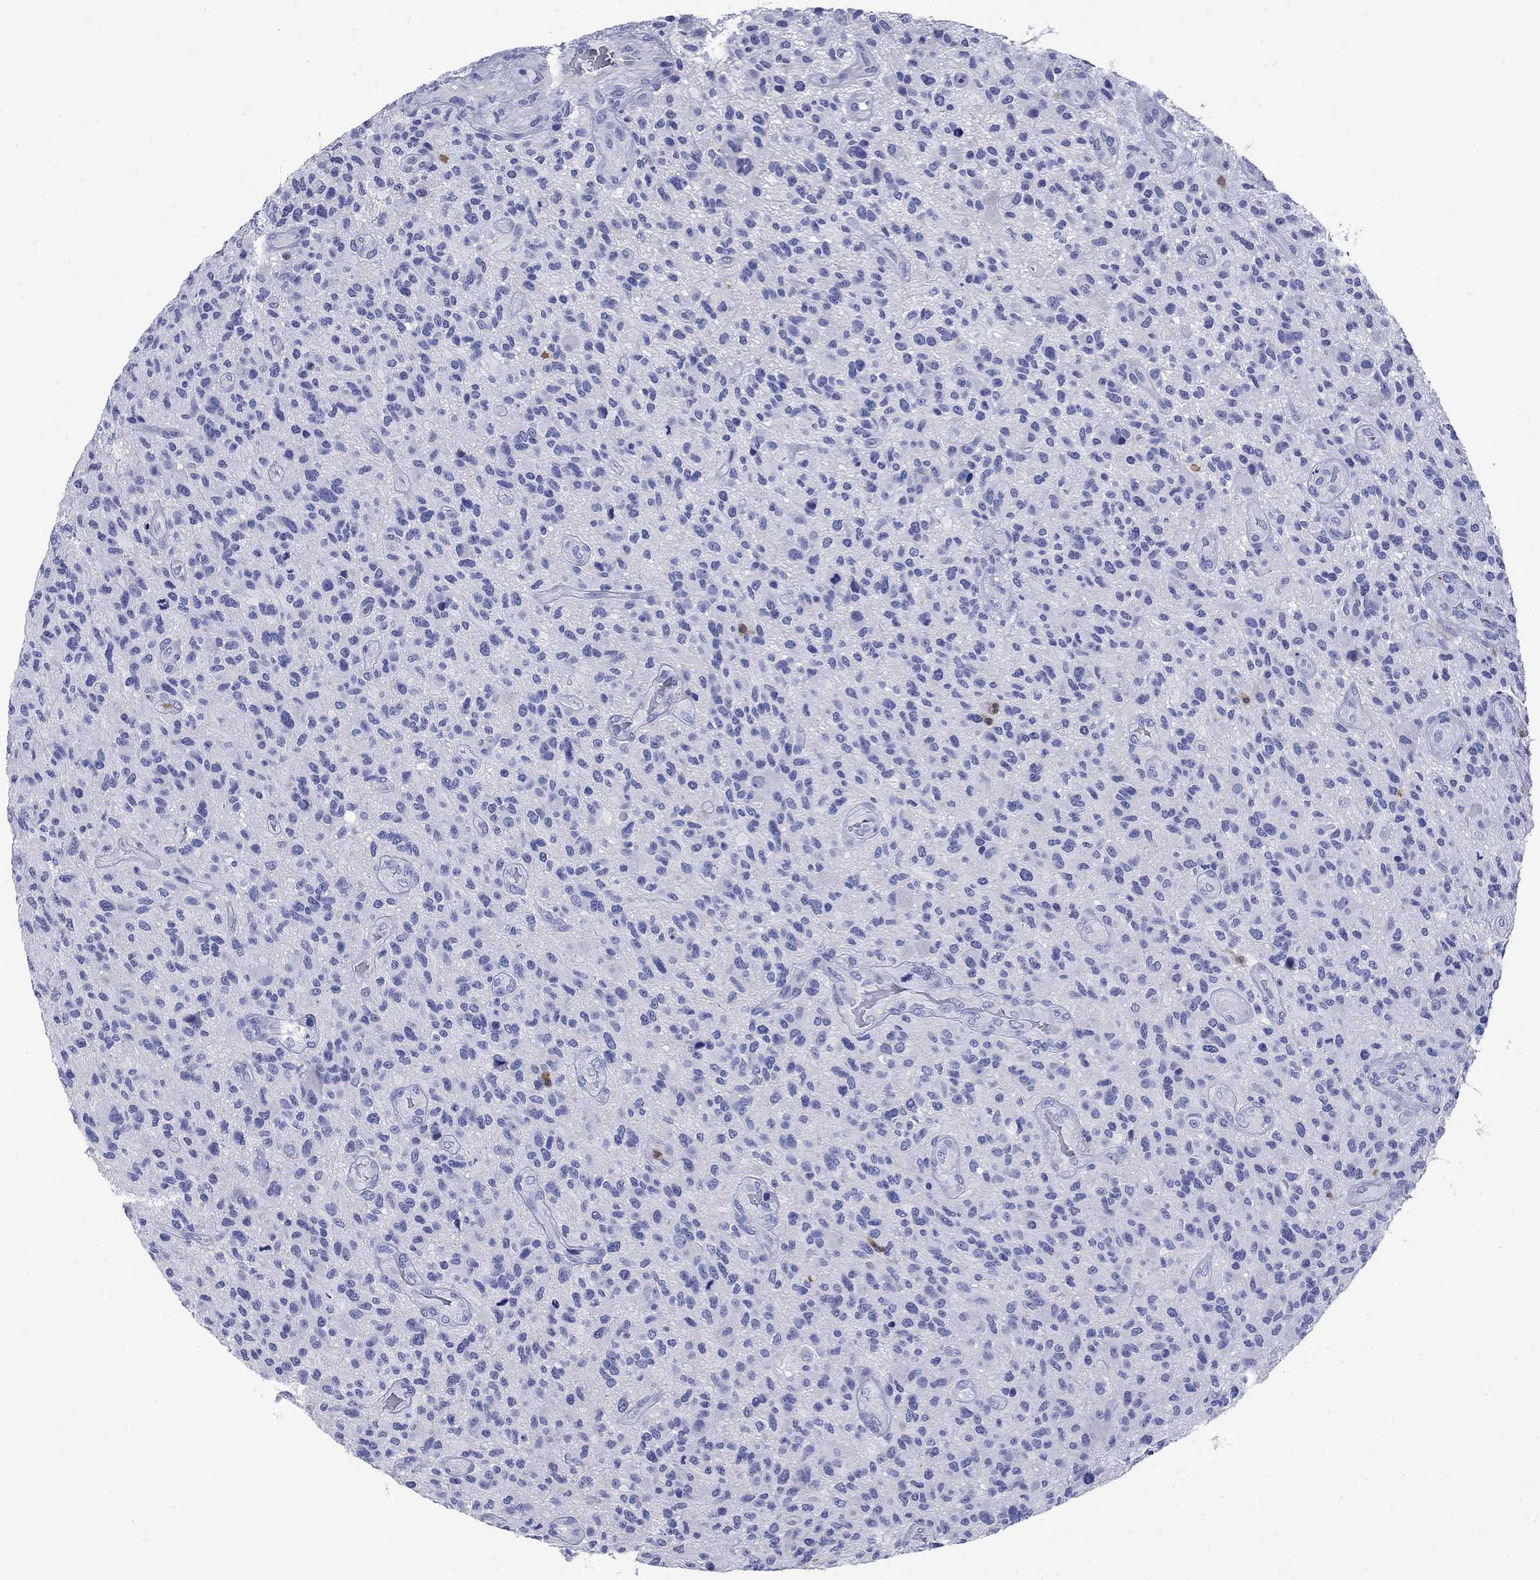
{"staining": {"intensity": "negative", "quantity": "none", "location": "none"}, "tissue": "glioma", "cell_type": "Tumor cells", "image_type": "cancer", "snomed": [{"axis": "morphology", "description": "Glioma, malignant, High grade"}, {"axis": "topography", "description": "Brain"}], "caption": "Immunohistochemistry of human high-grade glioma (malignant) displays no staining in tumor cells.", "gene": "TFR2", "patient": {"sex": "male", "age": 47}}